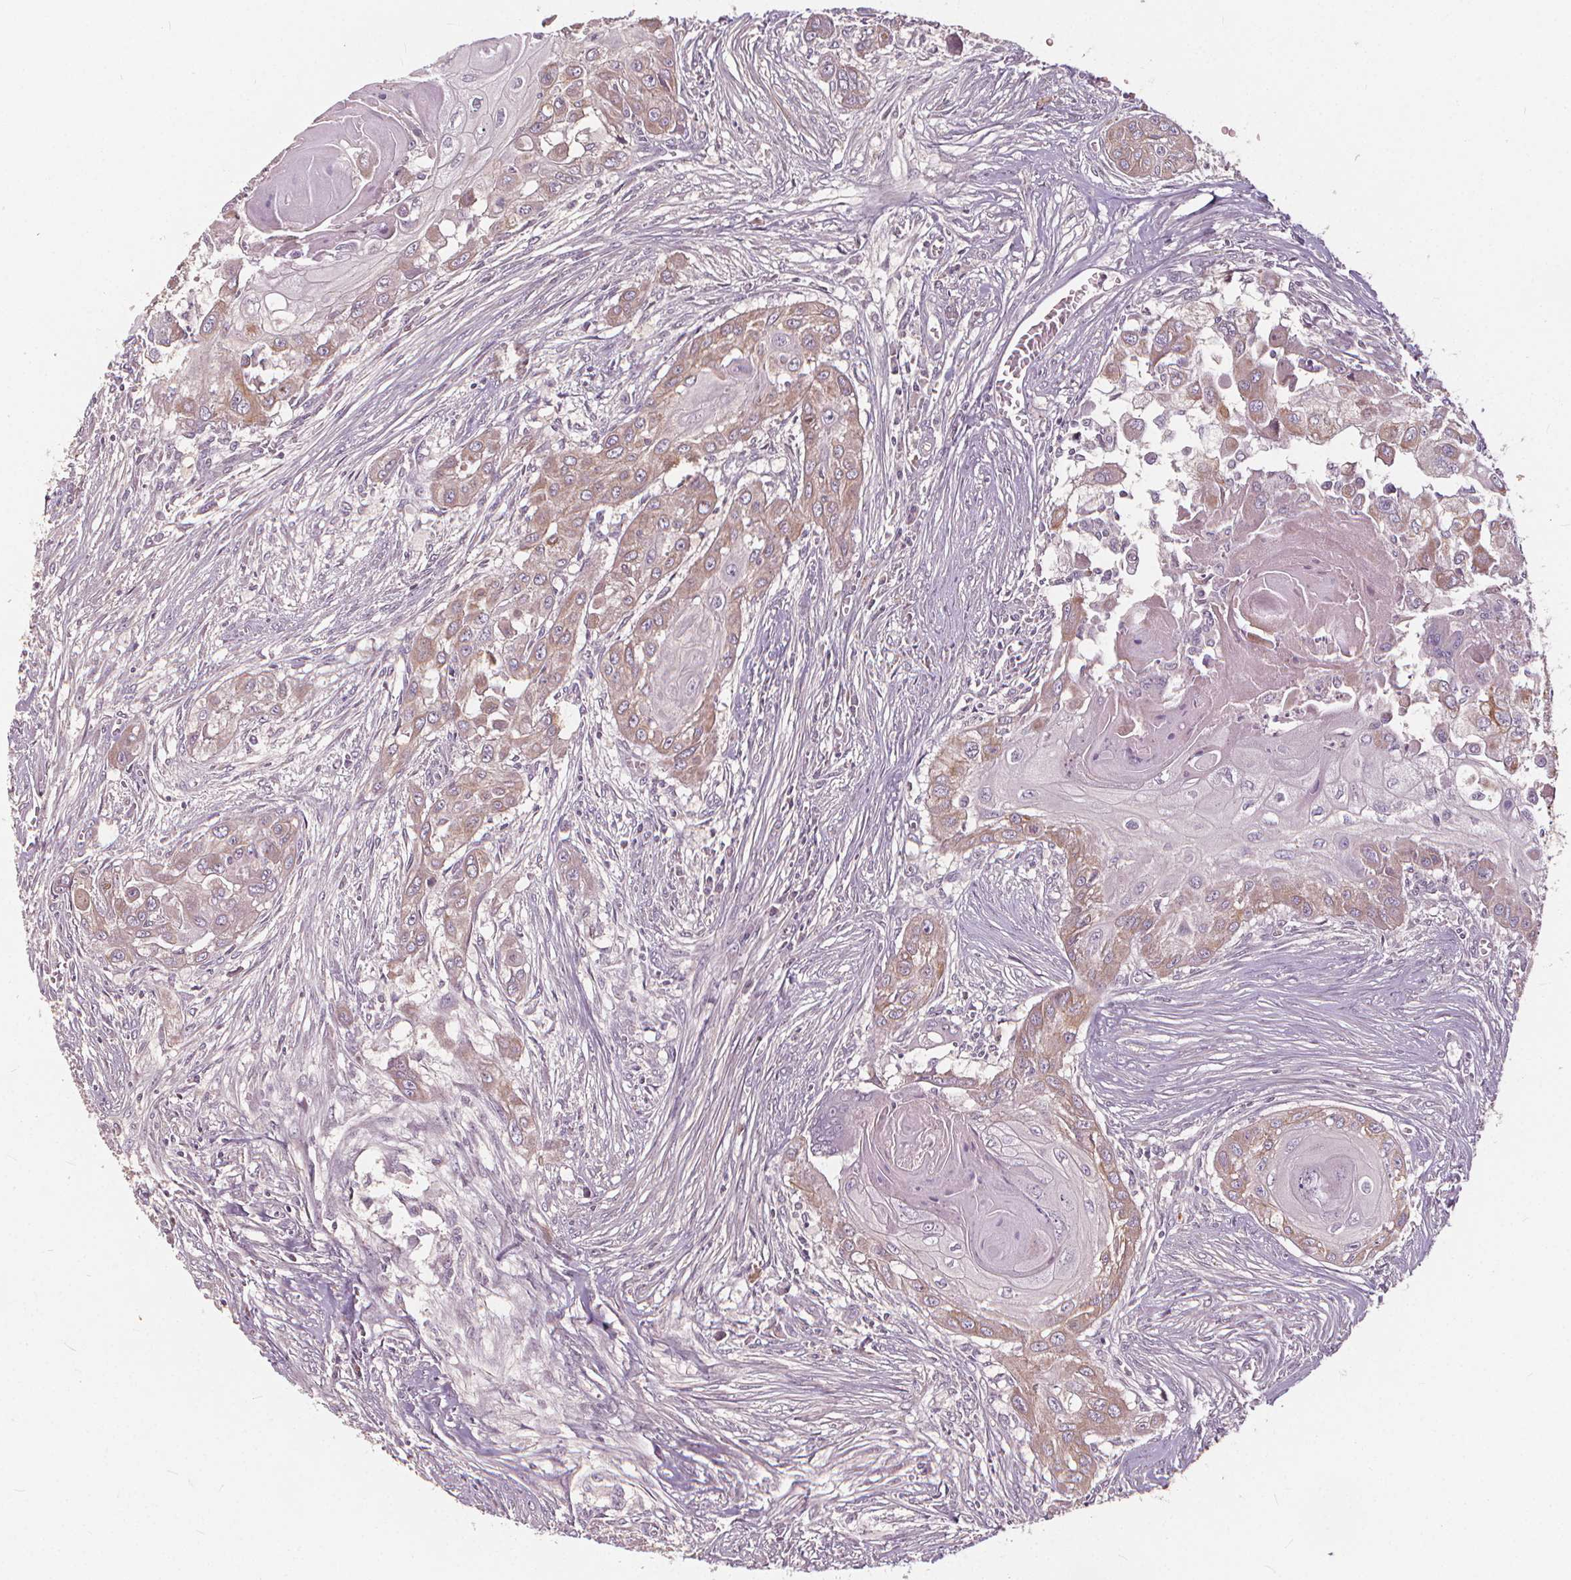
{"staining": {"intensity": "weak", "quantity": "<25%", "location": "cytoplasmic/membranous"}, "tissue": "head and neck cancer", "cell_type": "Tumor cells", "image_type": "cancer", "snomed": [{"axis": "morphology", "description": "Squamous cell carcinoma, NOS"}, {"axis": "topography", "description": "Oral tissue"}, {"axis": "topography", "description": "Head-Neck"}], "caption": "An IHC micrograph of head and neck cancer is shown. There is no staining in tumor cells of head and neck cancer. (DAB IHC visualized using brightfield microscopy, high magnification).", "gene": "IPO13", "patient": {"sex": "male", "age": 71}}